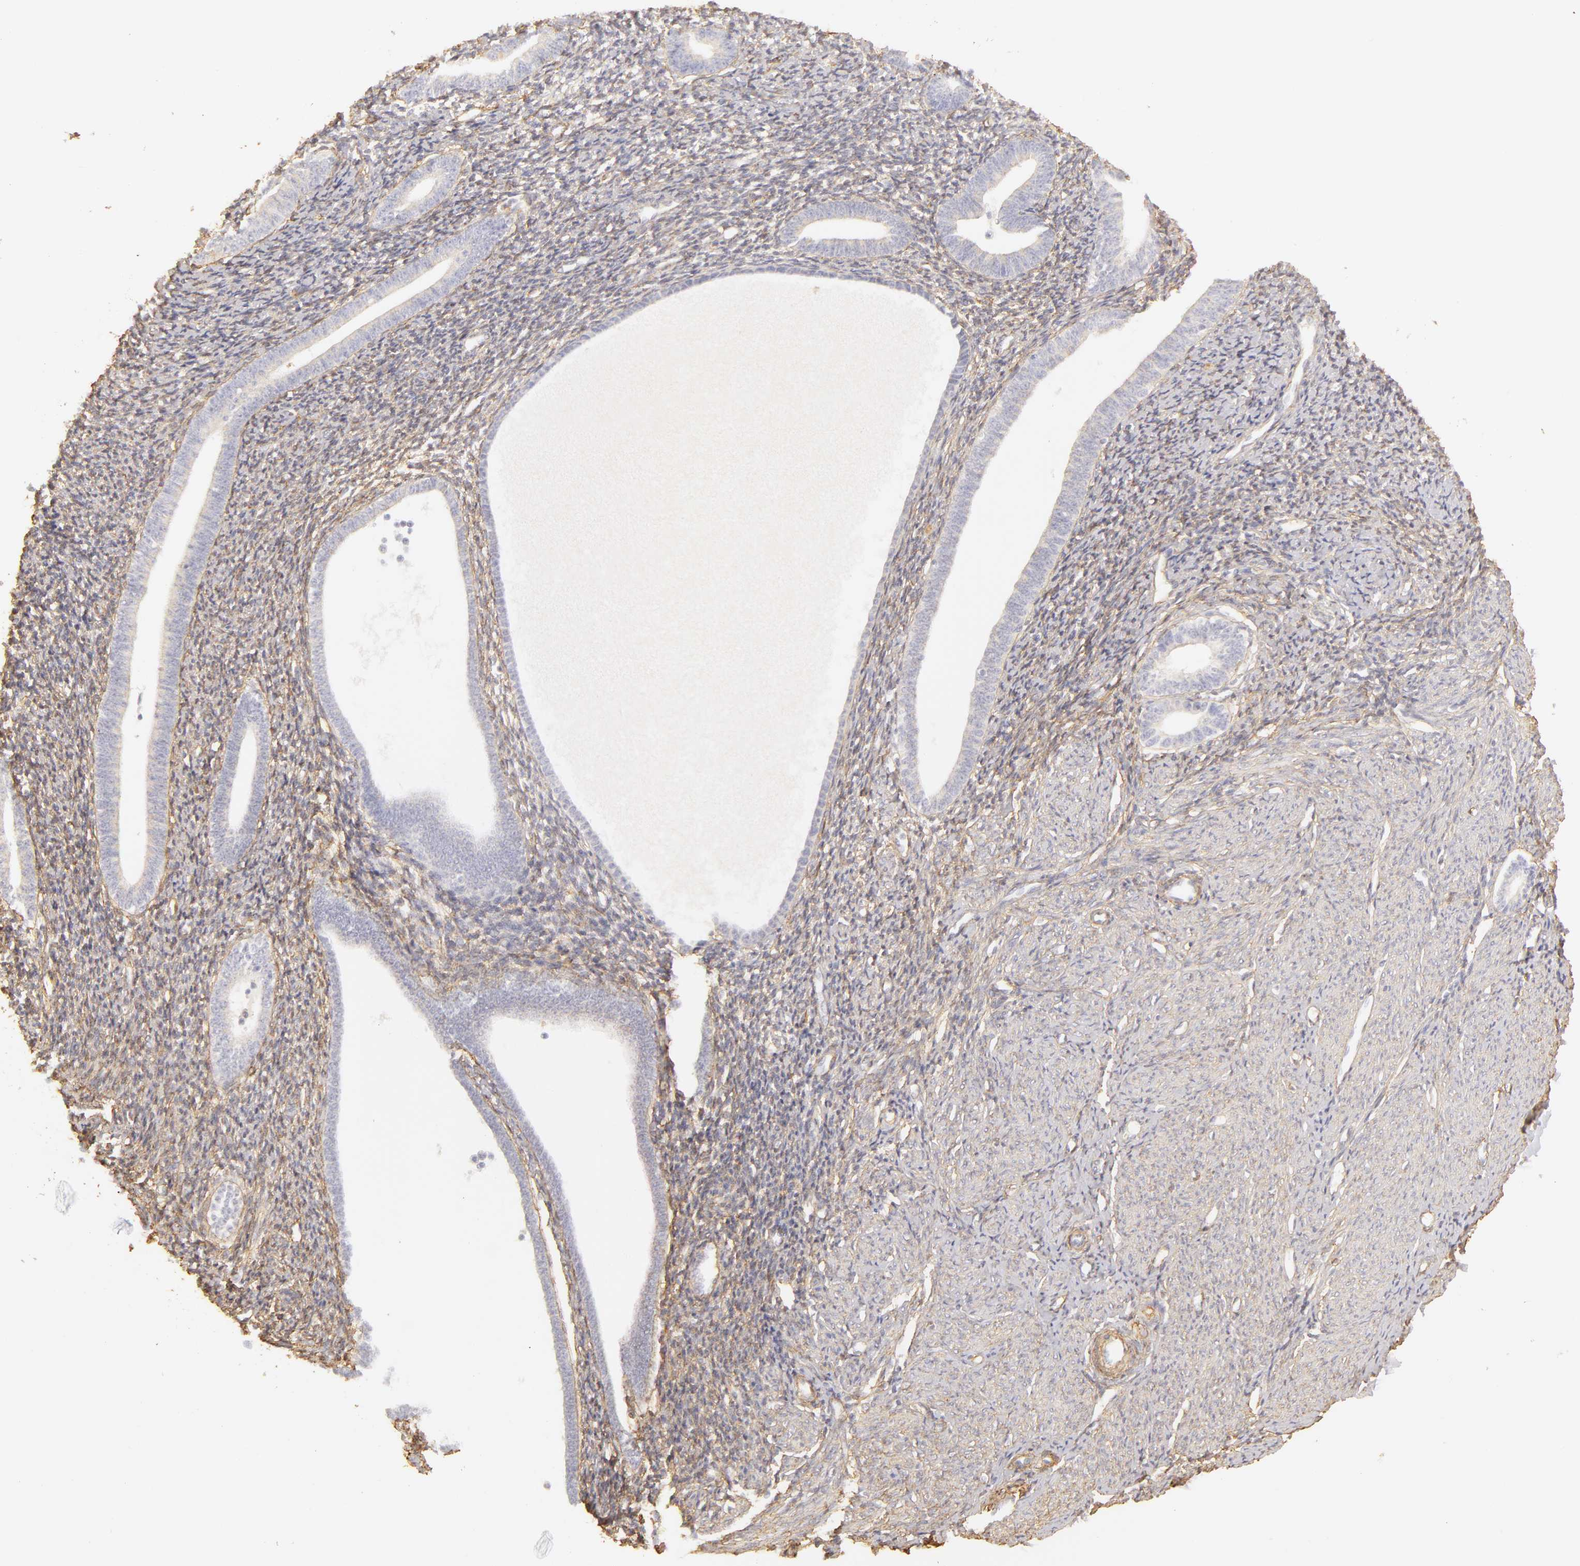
{"staining": {"intensity": "weak", "quantity": ">75%", "location": "cytoplasmic/membranous"}, "tissue": "endometrium", "cell_type": "Cells in endometrial stroma", "image_type": "normal", "snomed": [{"axis": "morphology", "description": "Normal tissue, NOS"}, {"axis": "topography", "description": "Endometrium"}], "caption": "Unremarkable endometrium was stained to show a protein in brown. There is low levels of weak cytoplasmic/membranous expression in about >75% of cells in endometrial stroma. (Brightfield microscopy of DAB IHC at high magnification).", "gene": "COL4A1", "patient": {"sex": "female", "age": 52}}